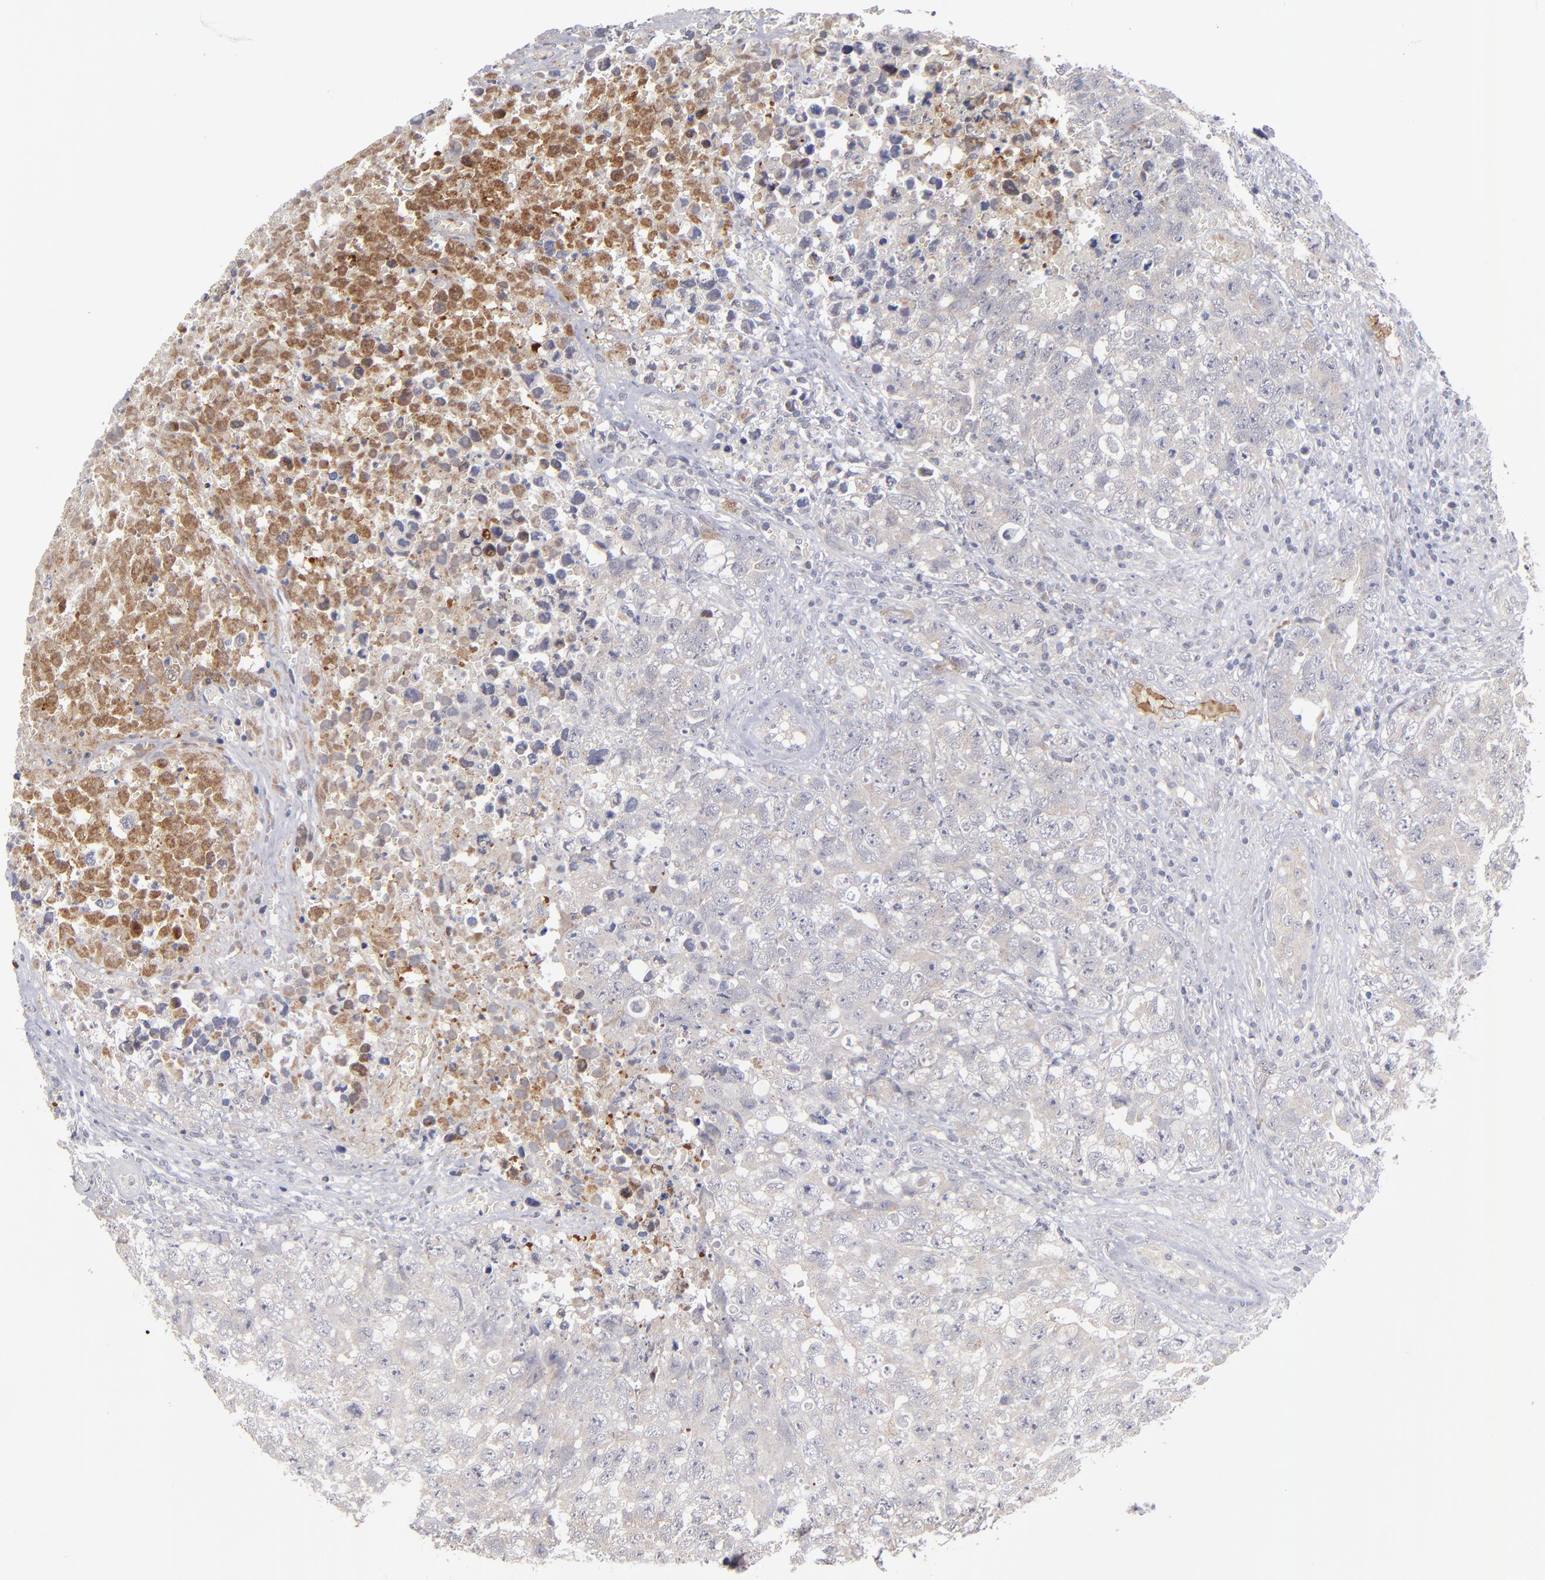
{"staining": {"intensity": "weak", "quantity": "<25%", "location": "cytoplasmic/membranous"}, "tissue": "testis cancer", "cell_type": "Tumor cells", "image_type": "cancer", "snomed": [{"axis": "morphology", "description": "Carcinoma, Embryonal, NOS"}, {"axis": "topography", "description": "Testis"}], "caption": "Tumor cells are negative for protein expression in human testis cancer (embryonal carcinoma).", "gene": "EXD2", "patient": {"sex": "male", "age": 31}}